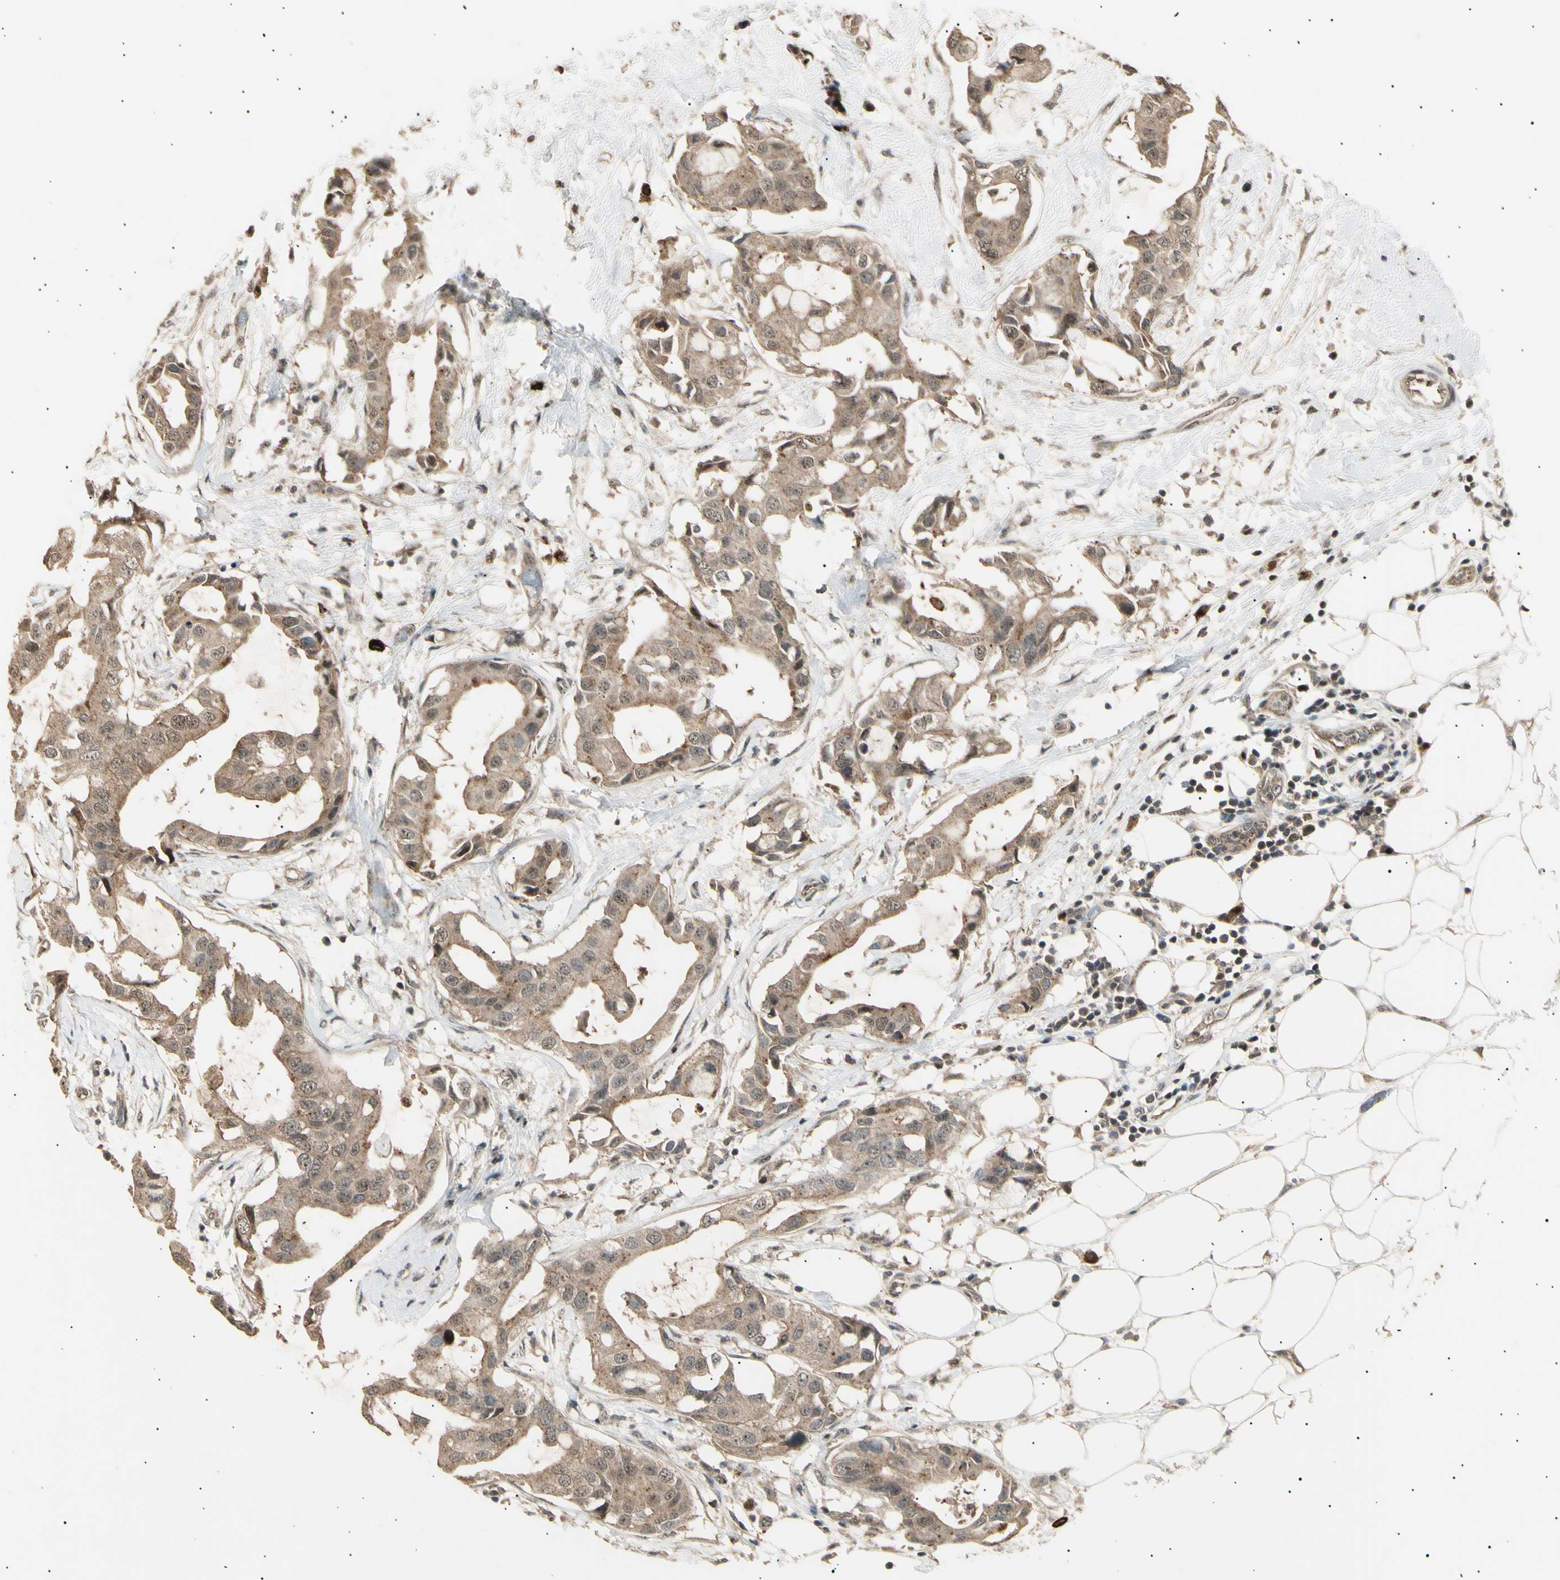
{"staining": {"intensity": "weak", "quantity": ">75%", "location": "cytoplasmic/membranous"}, "tissue": "breast cancer", "cell_type": "Tumor cells", "image_type": "cancer", "snomed": [{"axis": "morphology", "description": "Duct carcinoma"}, {"axis": "topography", "description": "Breast"}], "caption": "Brown immunohistochemical staining in human breast cancer exhibits weak cytoplasmic/membranous staining in about >75% of tumor cells.", "gene": "NUAK2", "patient": {"sex": "female", "age": 40}}